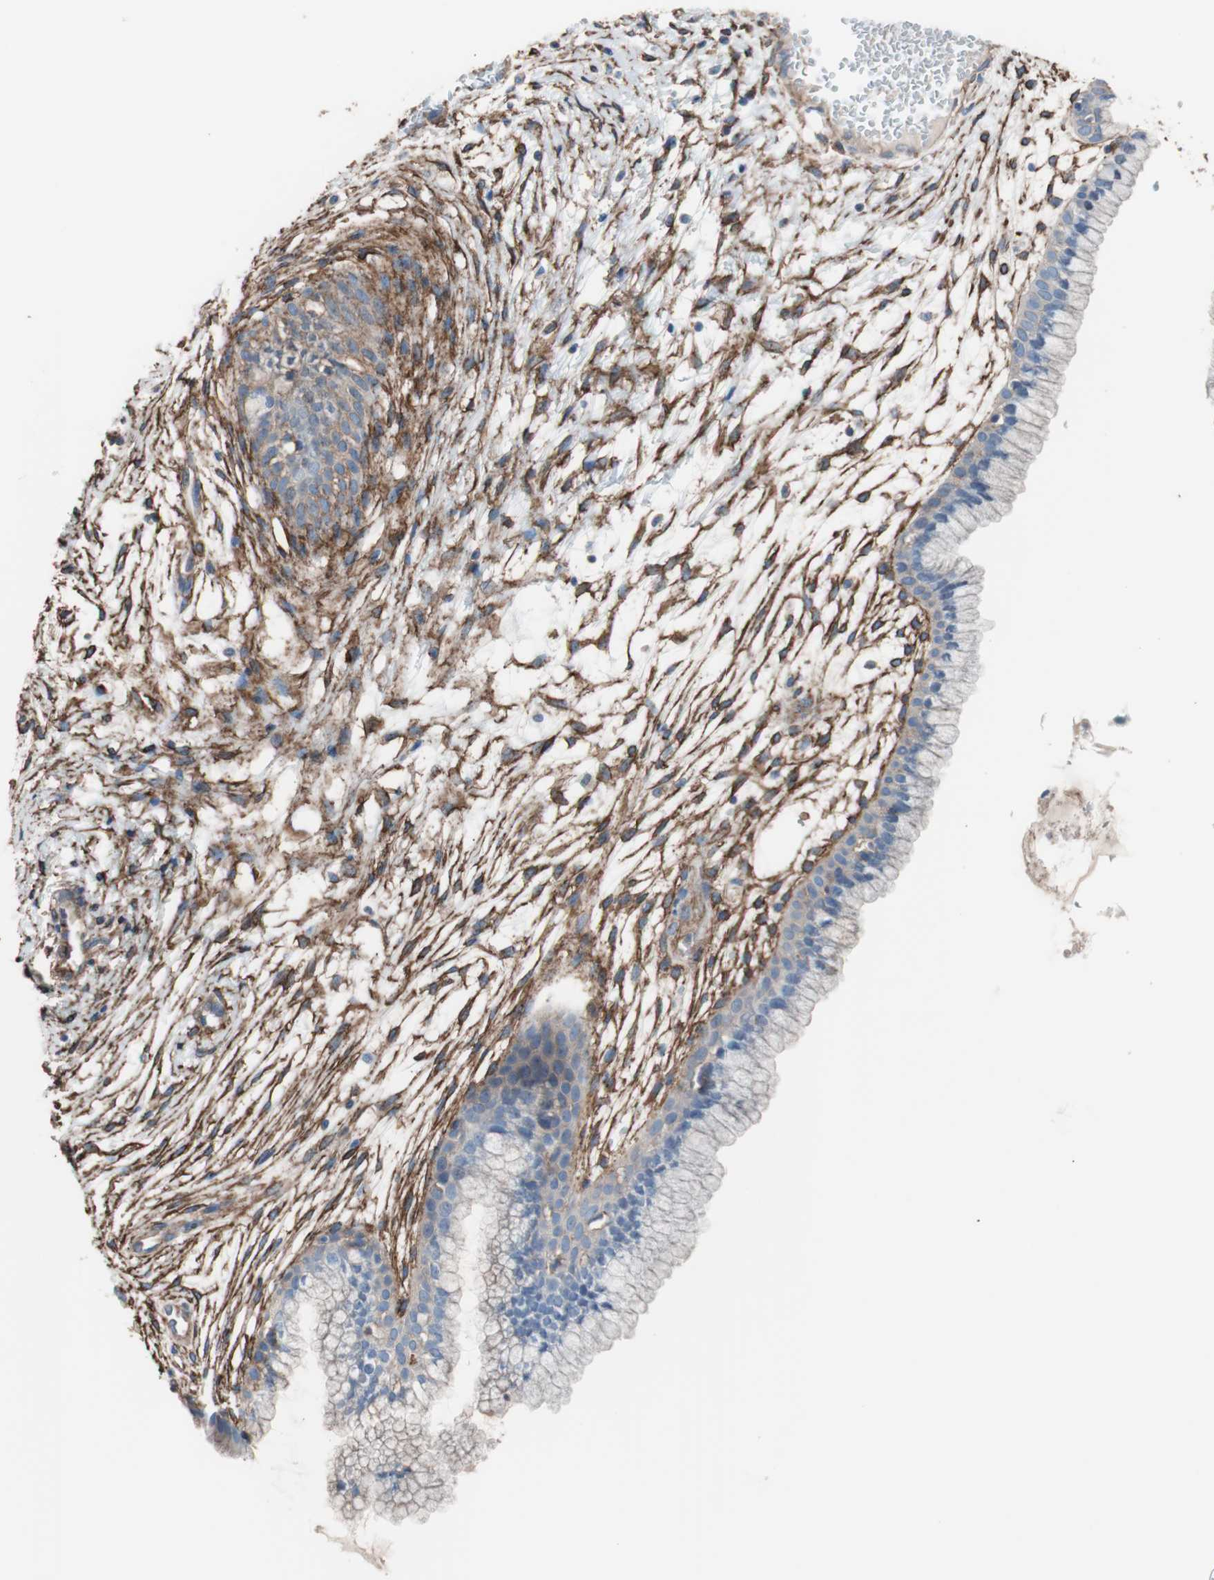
{"staining": {"intensity": "weak", "quantity": "25%-75%", "location": "cytoplasmic/membranous"}, "tissue": "cervix", "cell_type": "Glandular cells", "image_type": "normal", "snomed": [{"axis": "morphology", "description": "Normal tissue, NOS"}, {"axis": "topography", "description": "Cervix"}], "caption": "The image exhibits staining of benign cervix, revealing weak cytoplasmic/membranous protein expression (brown color) within glandular cells. The staining was performed using DAB (3,3'-diaminobenzidine) to visualize the protein expression in brown, while the nuclei were stained in blue with hematoxylin (Magnification: 20x).", "gene": "CD81", "patient": {"sex": "female", "age": 39}}